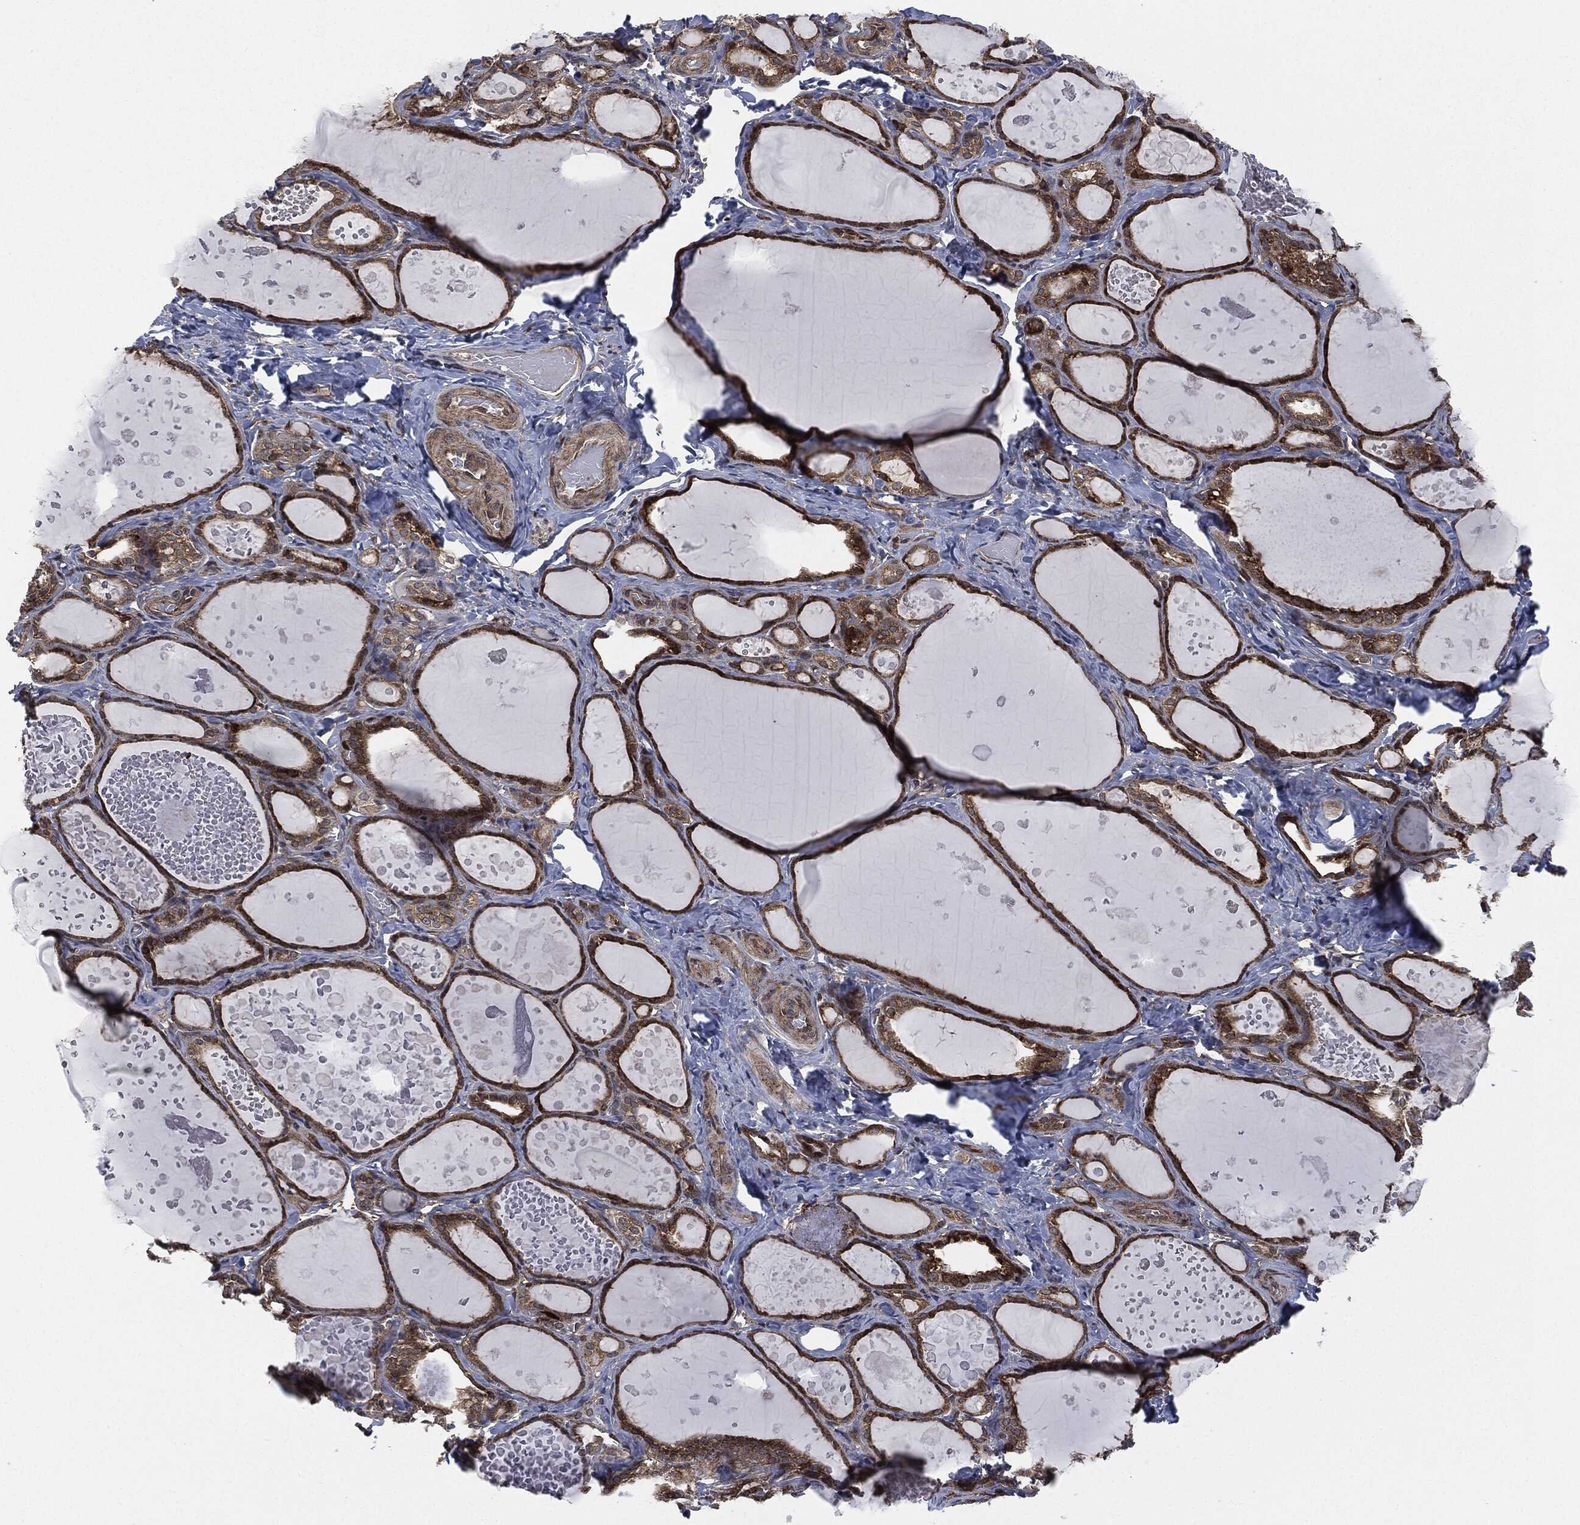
{"staining": {"intensity": "strong", "quantity": ">75%", "location": "cytoplasmic/membranous"}, "tissue": "thyroid gland", "cell_type": "Glandular cells", "image_type": "normal", "snomed": [{"axis": "morphology", "description": "Normal tissue, NOS"}, {"axis": "topography", "description": "Thyroid gland"}], "caption": "A brown stain shows strong cytoplasmic/membranous staining of a protein in glandular cells of unremarkable thyroid gland.", "gene": "HRAS", "patient": {"sex": "female", "age": 56}}